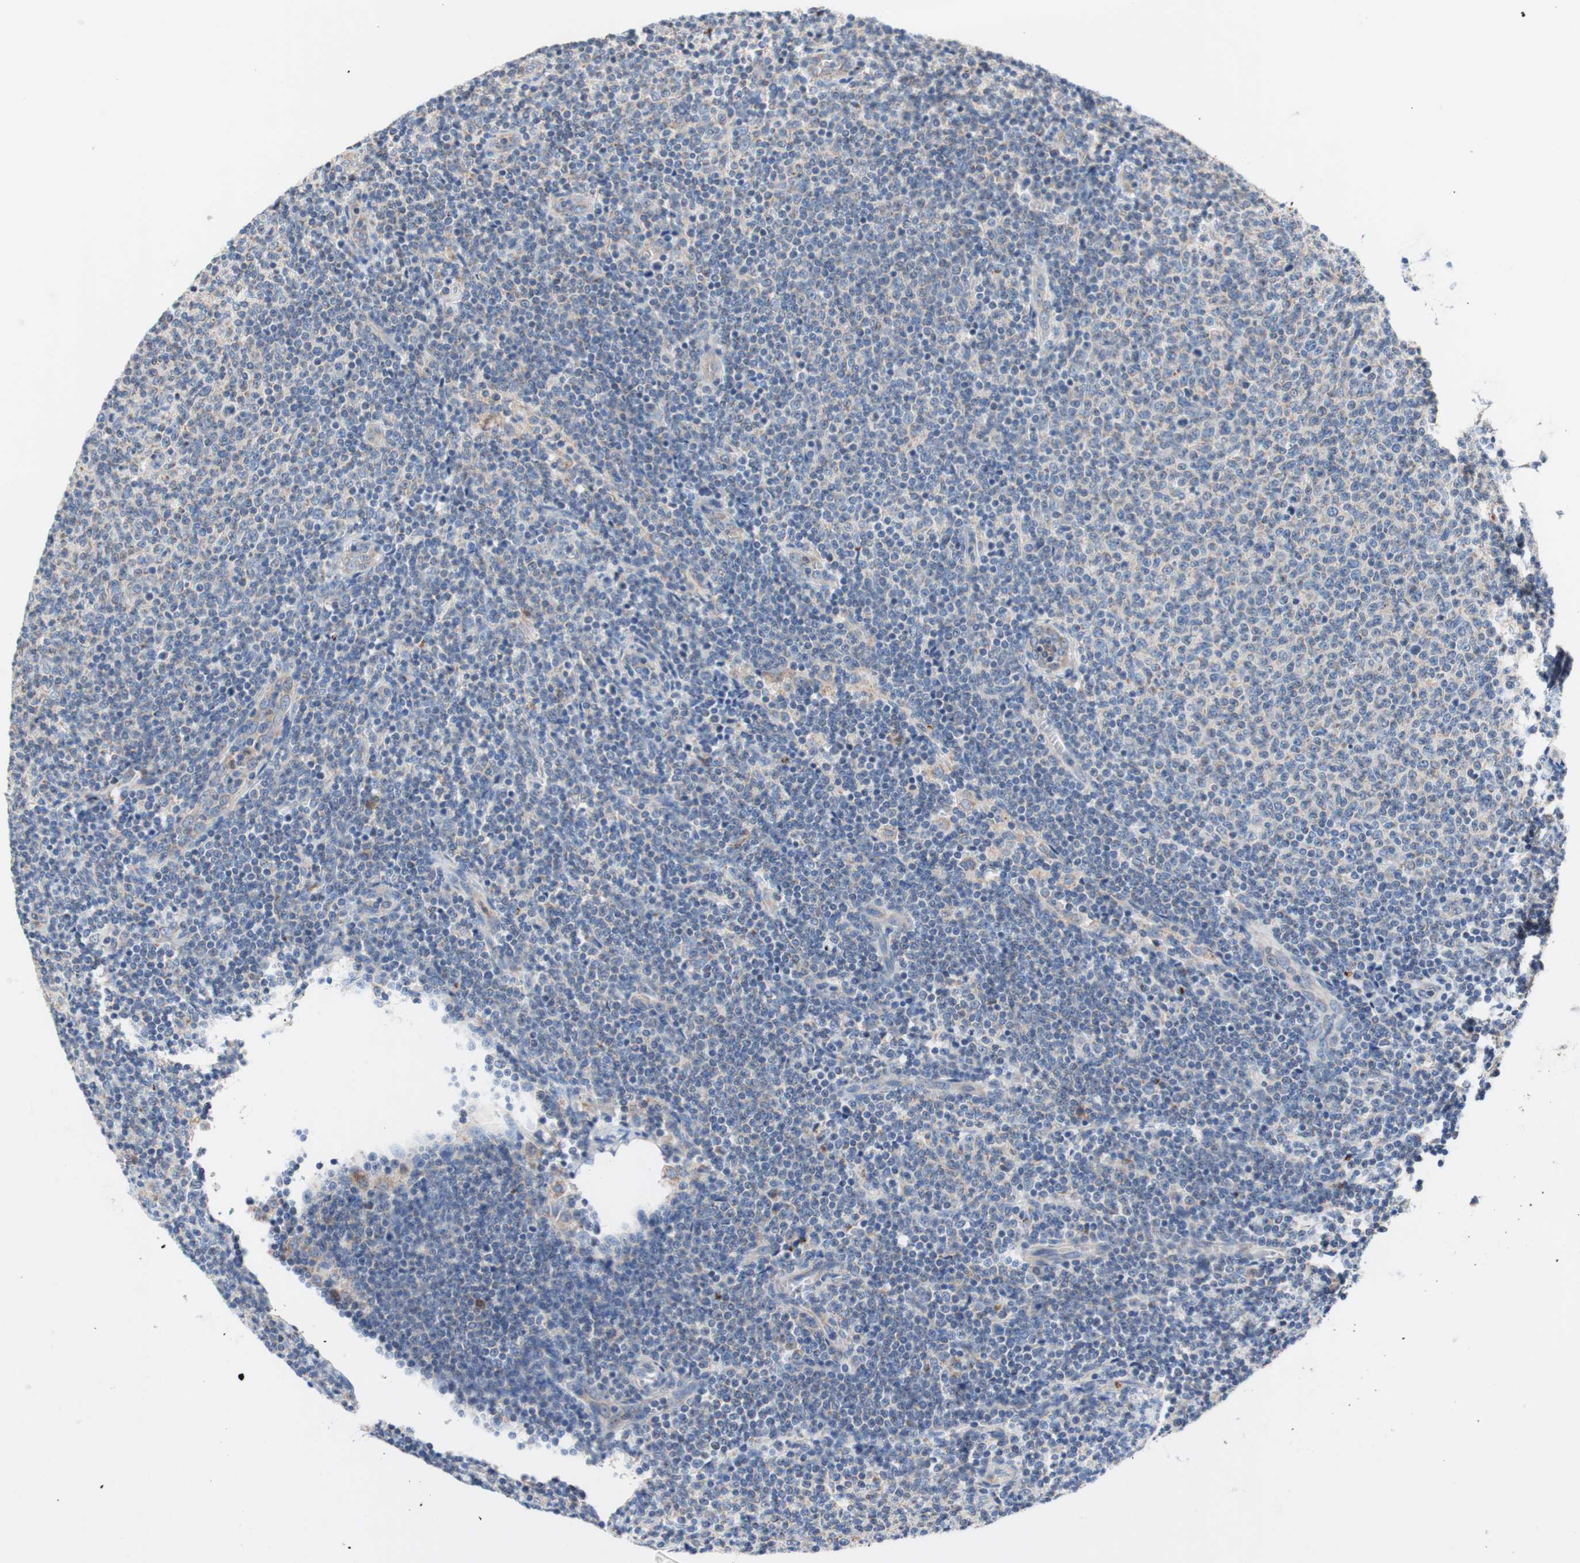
{"staining": {"intensity": "negative", "quantity": "none", "location": "none"}, "tissue": "lymphoma", "cell_type": "Tumor cells", "image_type": "cancer", "snomed": [{"axis": "morphology", "description": "Malignant lymphoma, non-Hodgkin's type, Low grade"}, {"axis": "topography", "description": "Lymph node"}], "caption": "Immunohistochemical staining of human malignant lymphoma, non-Hodgkin's type (low-grade) reveals no significant positivity in tumor cells. (DAB (3,3'-diaminobenzidine) immunohistochemistry with hematoxylin counter stain).", "gene": "FMR1", "patient": {"sex": "male", "age": 66}}